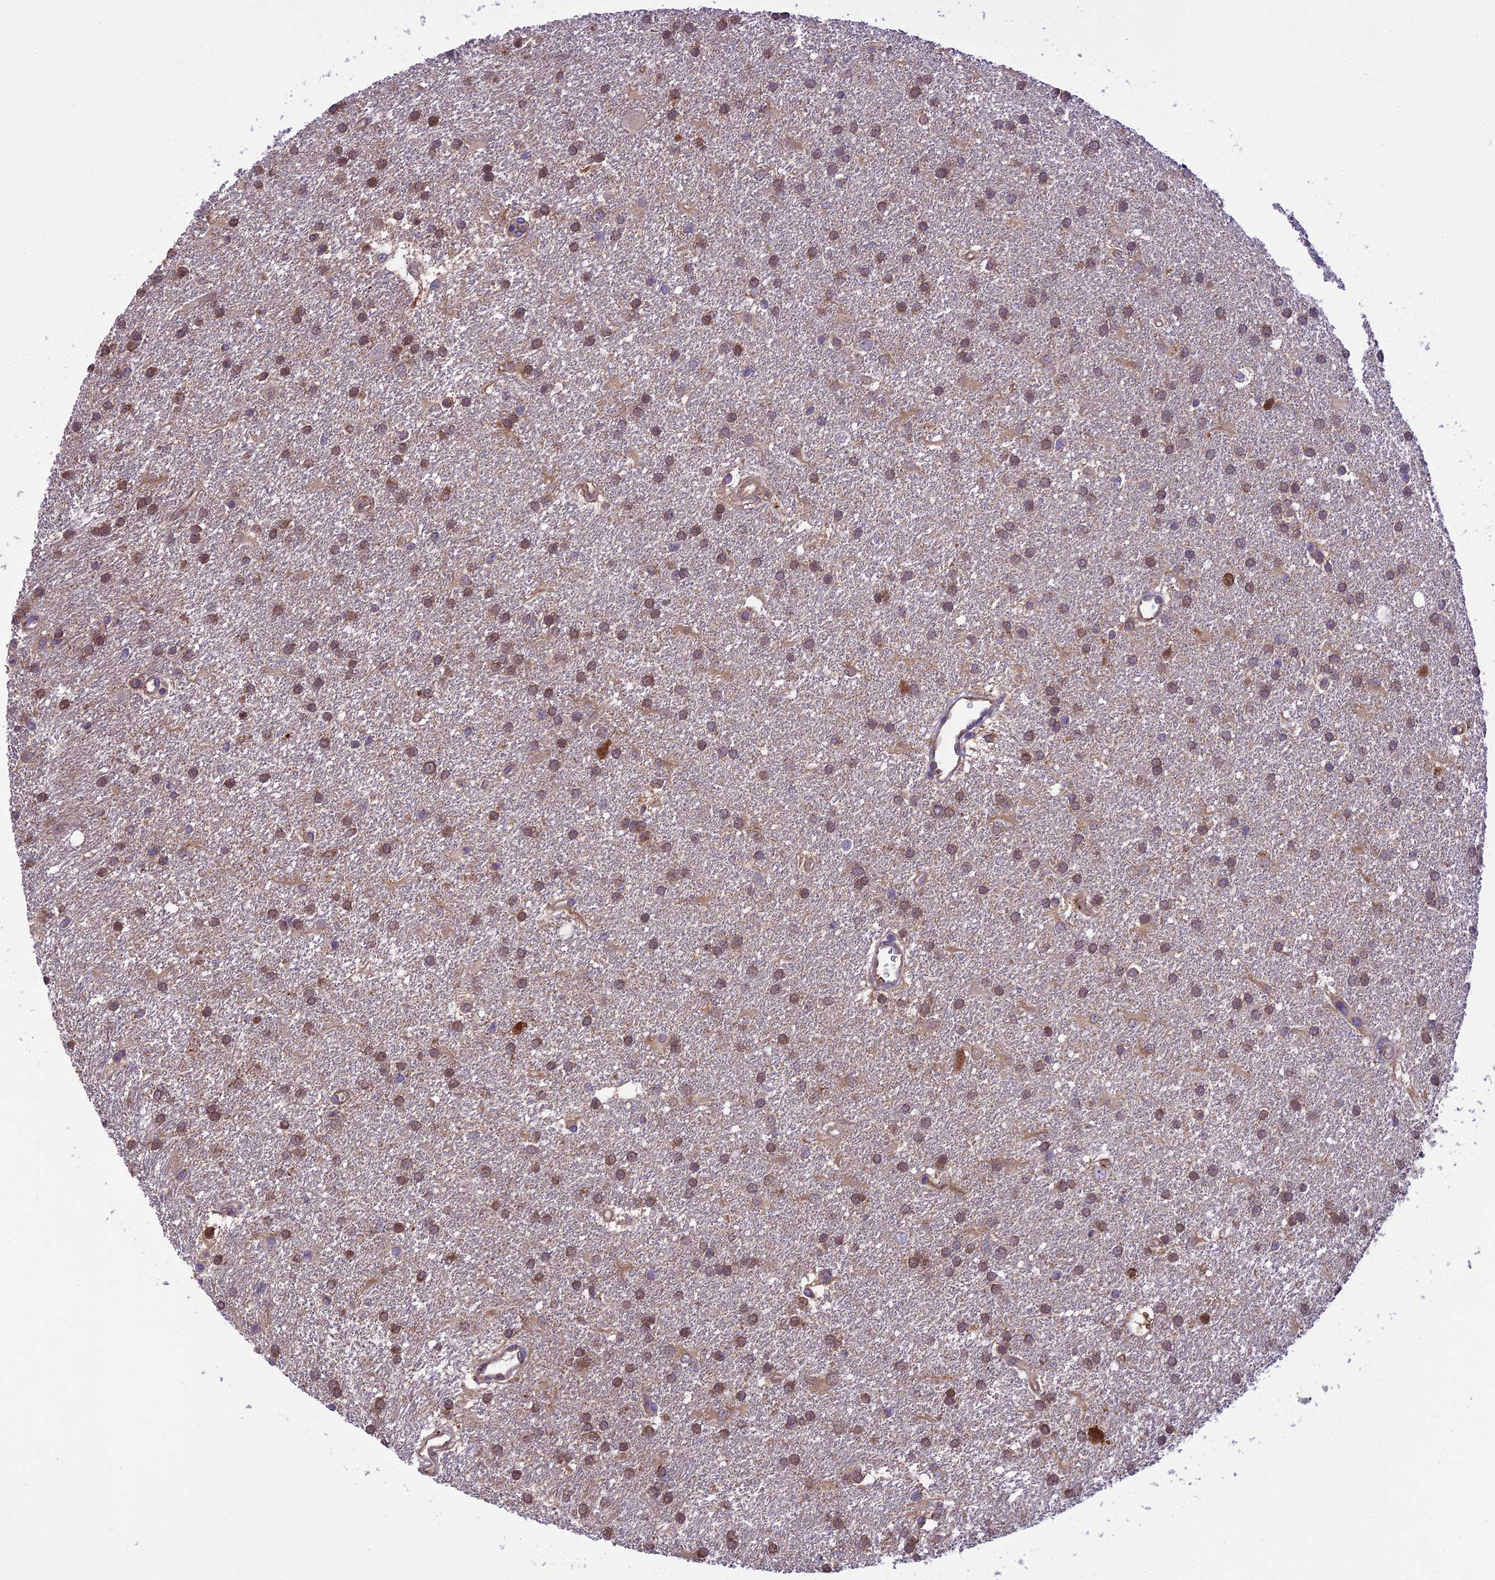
{"staining": {"intensity": "moderate", "quantity": ">75%", "location": "cytoplasmic/membranous"}, "tissue": "glioma", "cell_type": "Tumor cells", "image_type": "cancer", "snomed": [{"axis": "morphology", "description": "Glioma, malignant, Low grade"}, {"axis": "topography", "description": "Brain"}], "caption": "Malignant low-grade glioma stained with immunohistochemistry reveals moderate cytoplasmic/membranous expression in about >75% of tumor cells.", "gene": "BORCS6", "patient": {"sex": "male", "age": 66}}